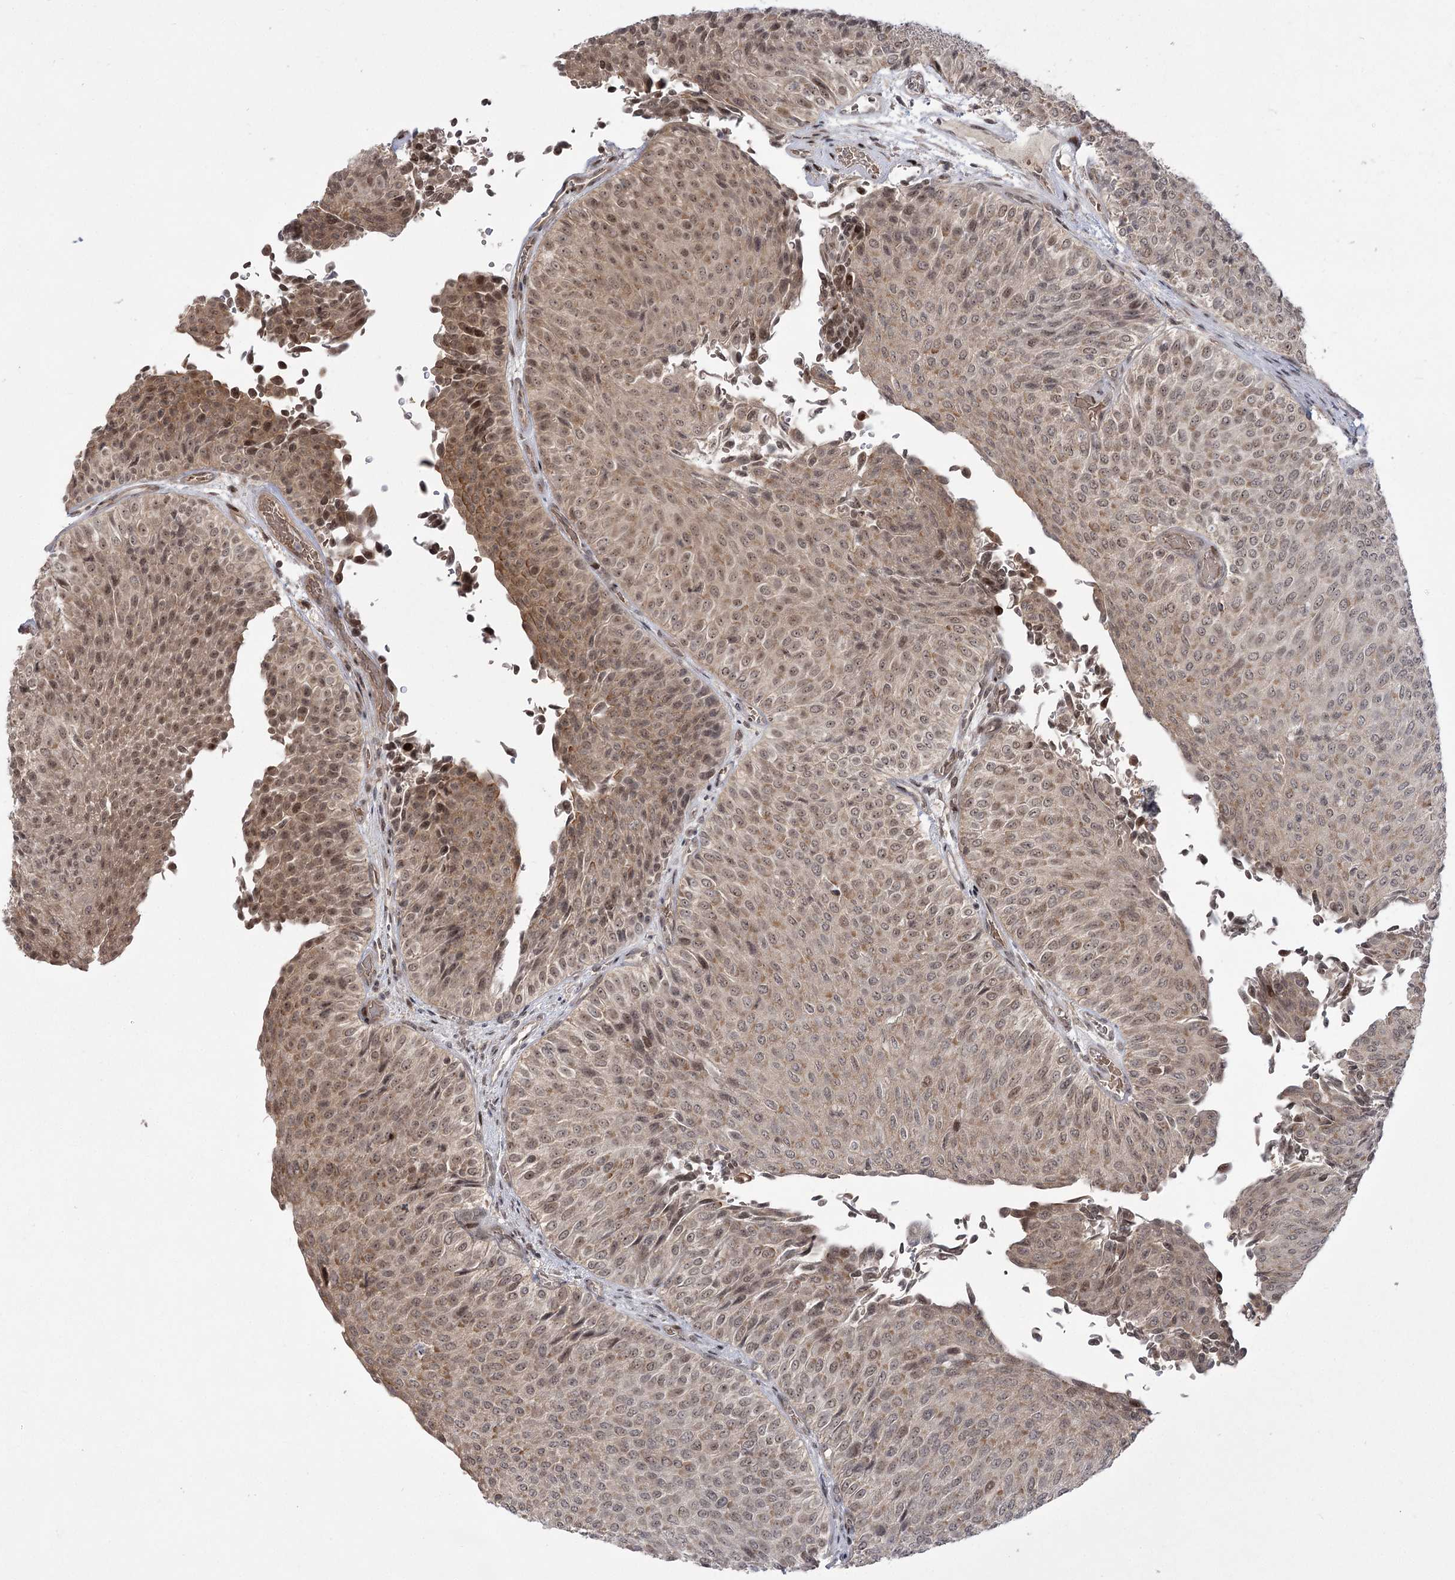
{"staining": {"intensity": "moderate", "quantity": "<25%", "location": "cytoplasmic/membranous,nuclear"}, "tissue": "urothelial cancer", "cell_type": "Tumor cells", "image_type": "cancer", "snomed": [{"axis": "morphology", "description": "Urothelial carcinoma, Low grade"}, {"axis": "topography", "description": "Urinary bladder"}], "caption": "Immunohistochemical staining of low-grade urothelial carcinoma shows low levels of moderate cytoplasmic/membranous and nuclear protein staining in approximately <25% of tumor cells. (Brightfield microscopy of DAB IHC at high magnification).", "gene": "HELQ", "patient": {"sex": "male", "age": 78}}